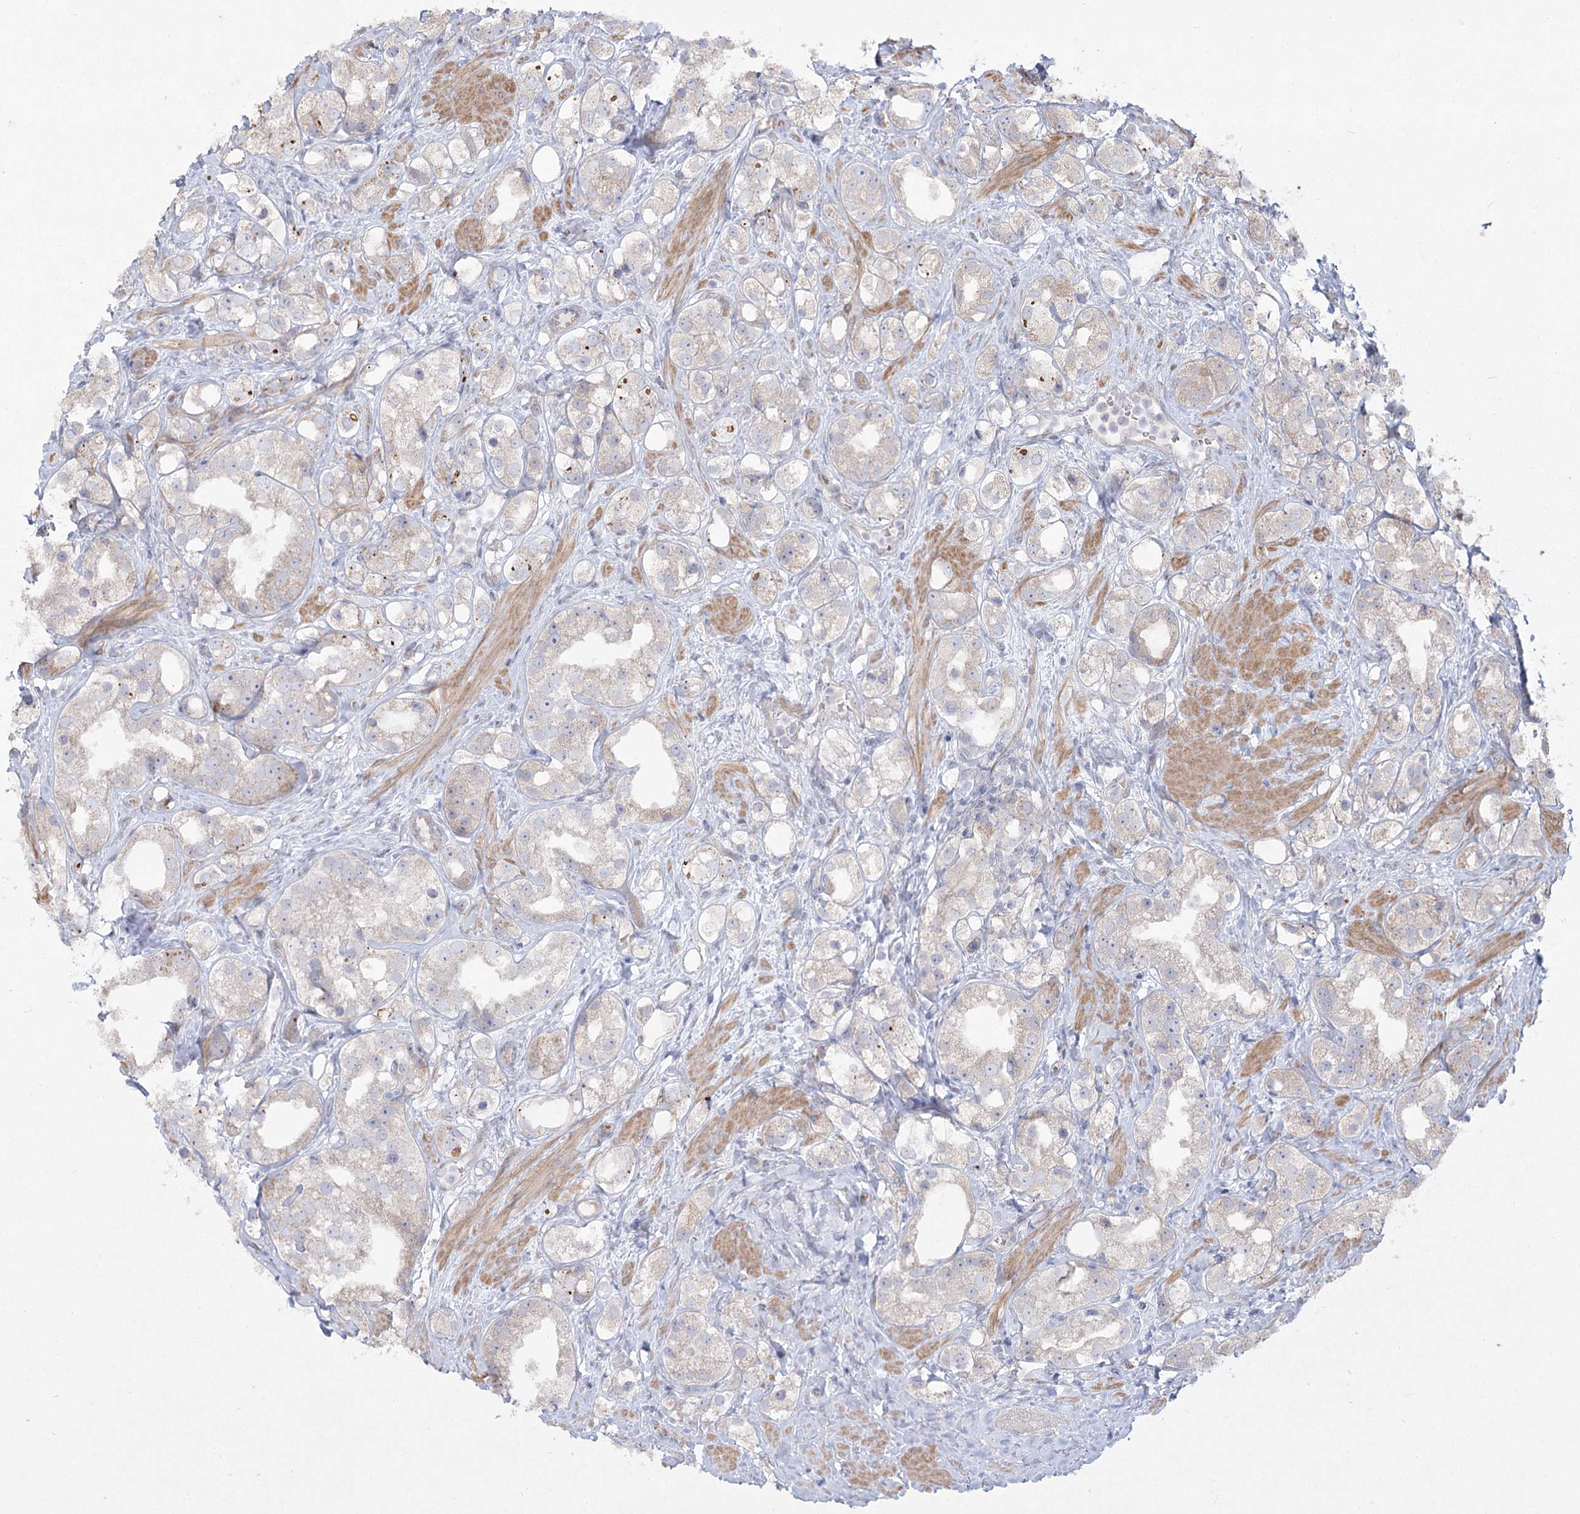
{"staining": {"intensity": "negative", "quantity": "none", "location": "none"}, "tissue": "prostate cancer", "cell_type": "Tumor cells", "image_type": "cancer", "snomed": [{"axis": "morphology", "description": "Adenocarcinoma, NOS"}, {"axis": "topography", "description": "Prostate"}], "caption": "Immunohistochemical staining of human prostate cancer (adenocarcinoma) displays no significant expression in tumor cells.", "gene": "CAMTA1", "patient": {"sex": "male", "age": 79}}